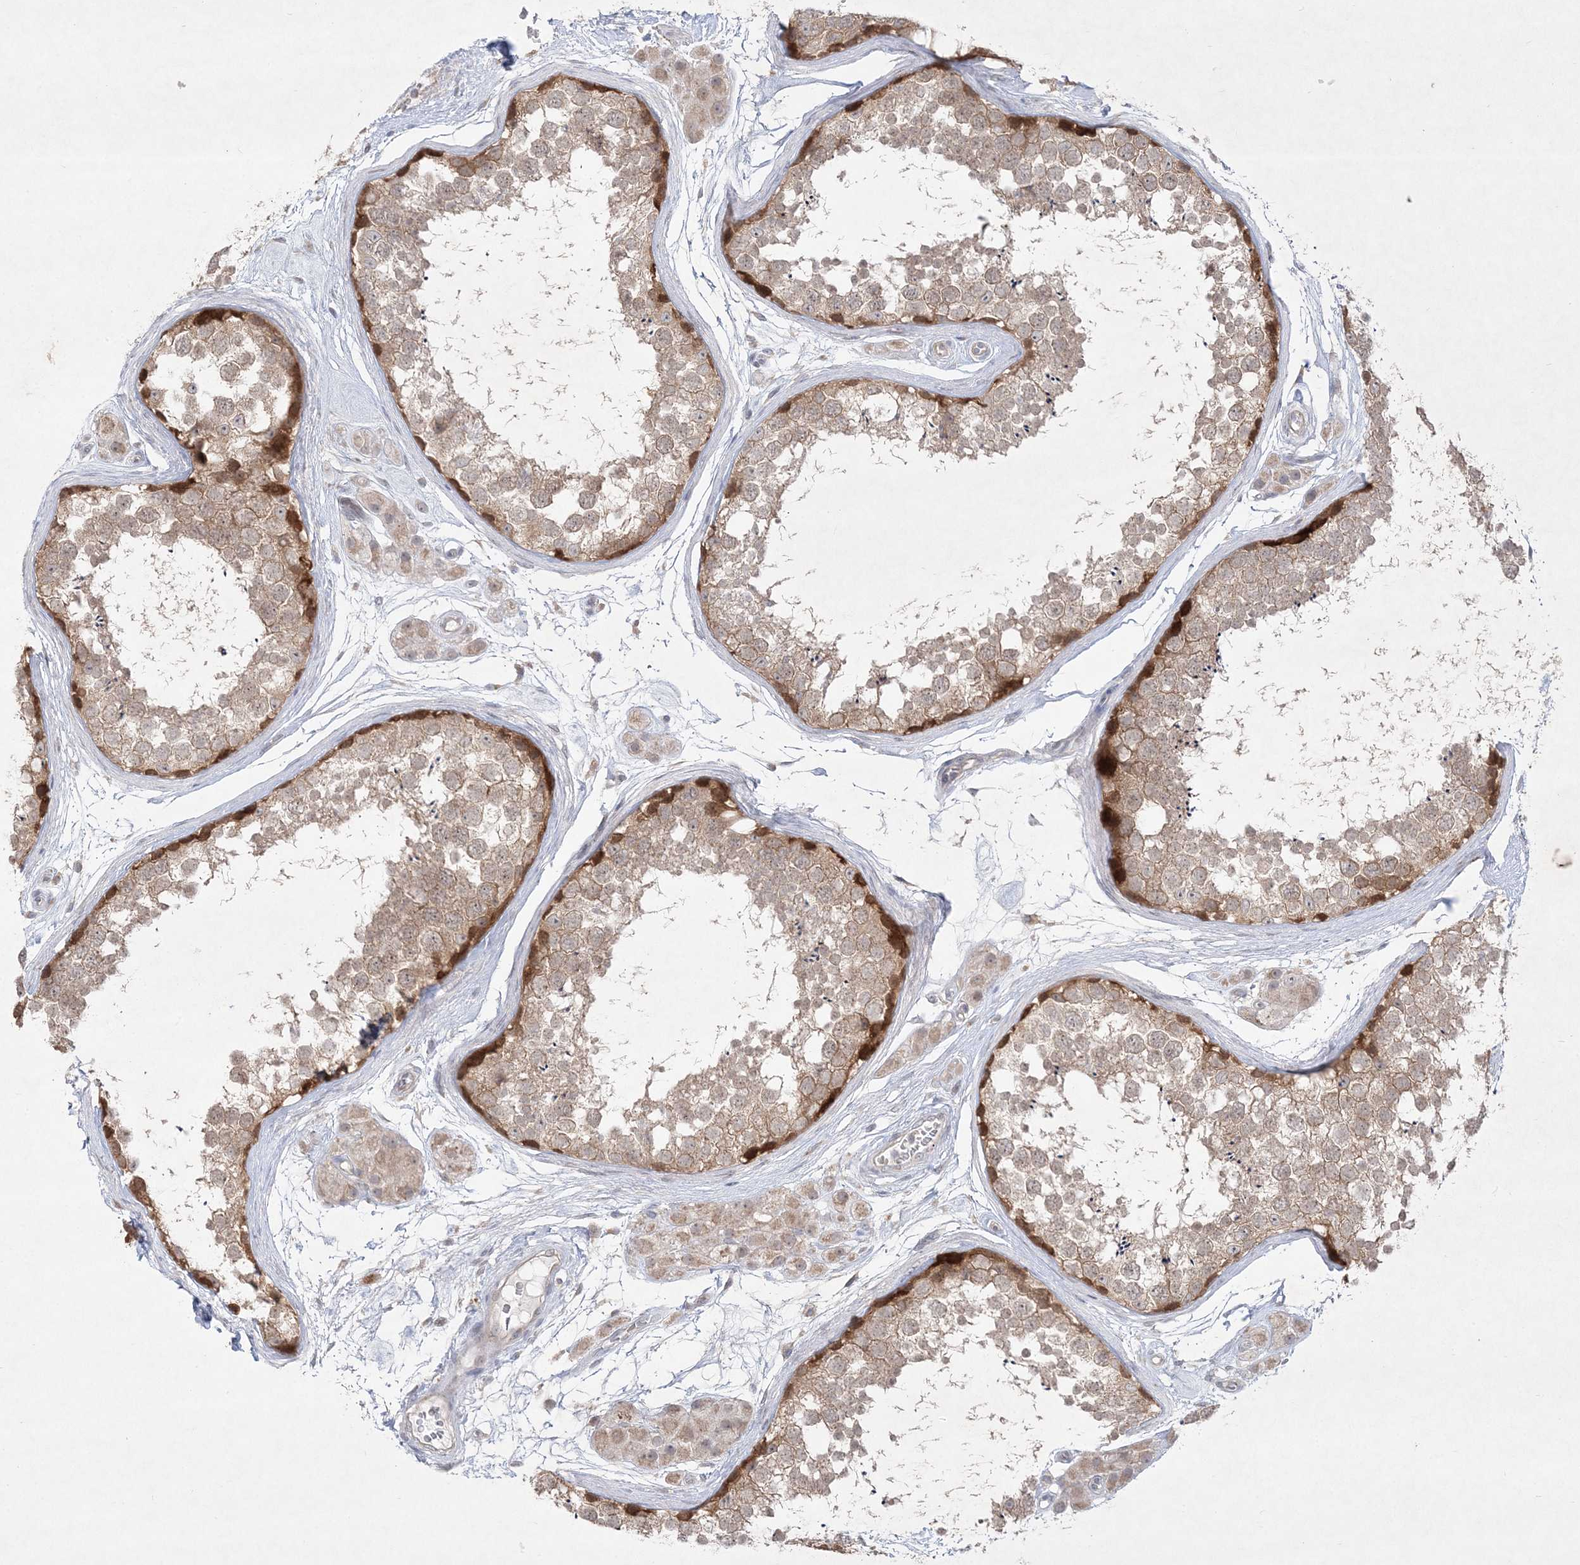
{"staining": {"intensity": "strong", "quantity": "<25%", "location": "cytoplasmic/membranous"}, "tissue": "testis", "cell_type": "Cells in seminiferous ducts", "image_type": "normal", "snomed": [{"axis": "morphology", "description": "Normal tissue, NOS"}, {"axis": "topography", "description": "Testis"}], "caption": "DAB (3,3'-diaminobenzidine) immunohistochemical staining of unremarkable human testis shows strong cytoplasmic/membranous protein staining in about <25% of cells in seminiferous ducts. Ihc stains the protein in brown and the nuclei are stained blue.", "gene": "CLNK", "patient": {"sex": "male", "age": 56}}